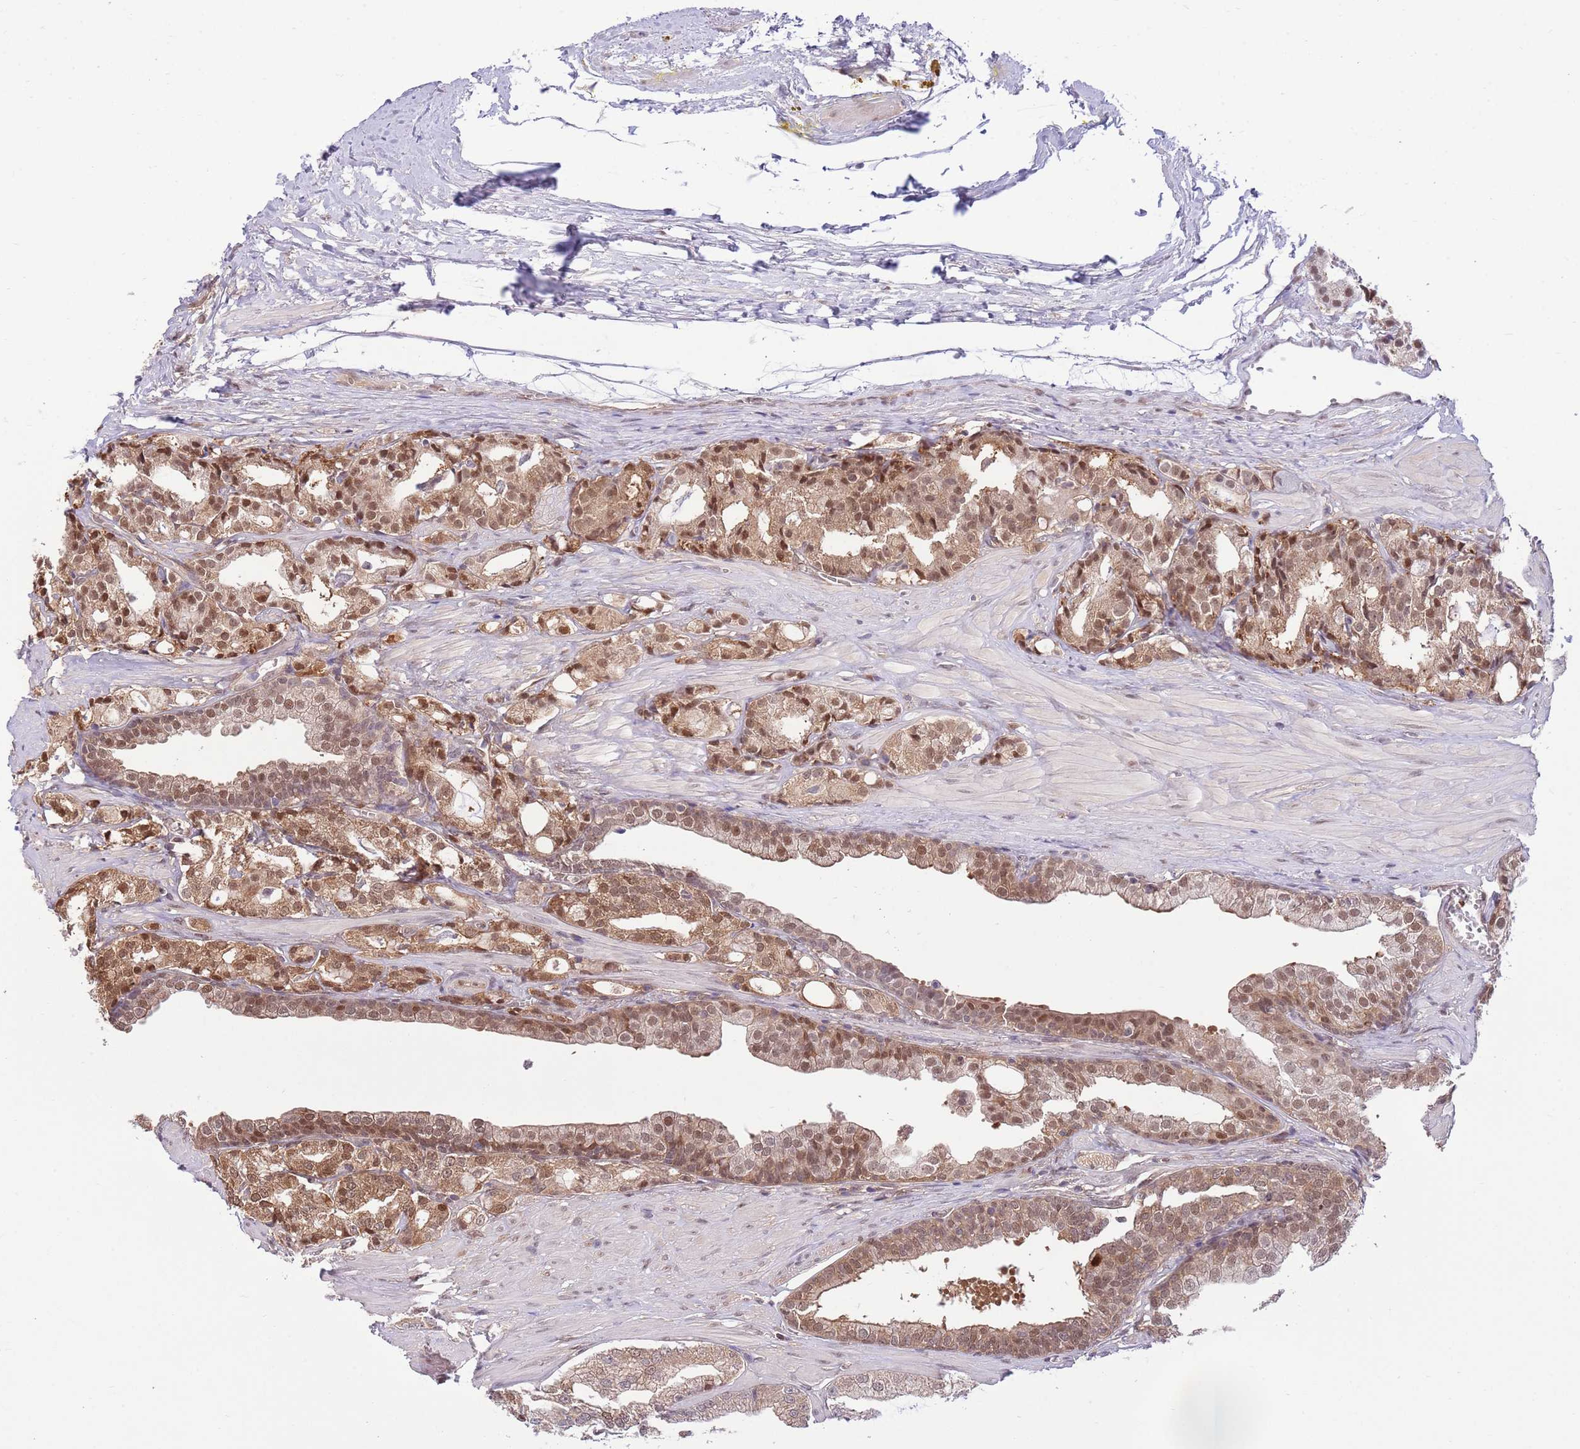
{"staining": {"intensity": "moderate", "quantity": ">75%", "location": "cytoplasmic/membranous,nuclear"}, "tissue": "prostate cancer", "cell_type": "Tumor cells", "image_type": "cancer", "snomed": [{"axis": "morphology", "description": "Adenocarcinoma, High grade"}, {"axis": "topography", "description": "Prostate"}], "caption": "Tumor cells exhibit moderate cytoplasmic/membranous and nuclear positivity in about >75% of cells in prostate adenocarcinoma (high-grade).", "gene": "NSFL1C", "patient": {"sex": "male", "age": 71}}